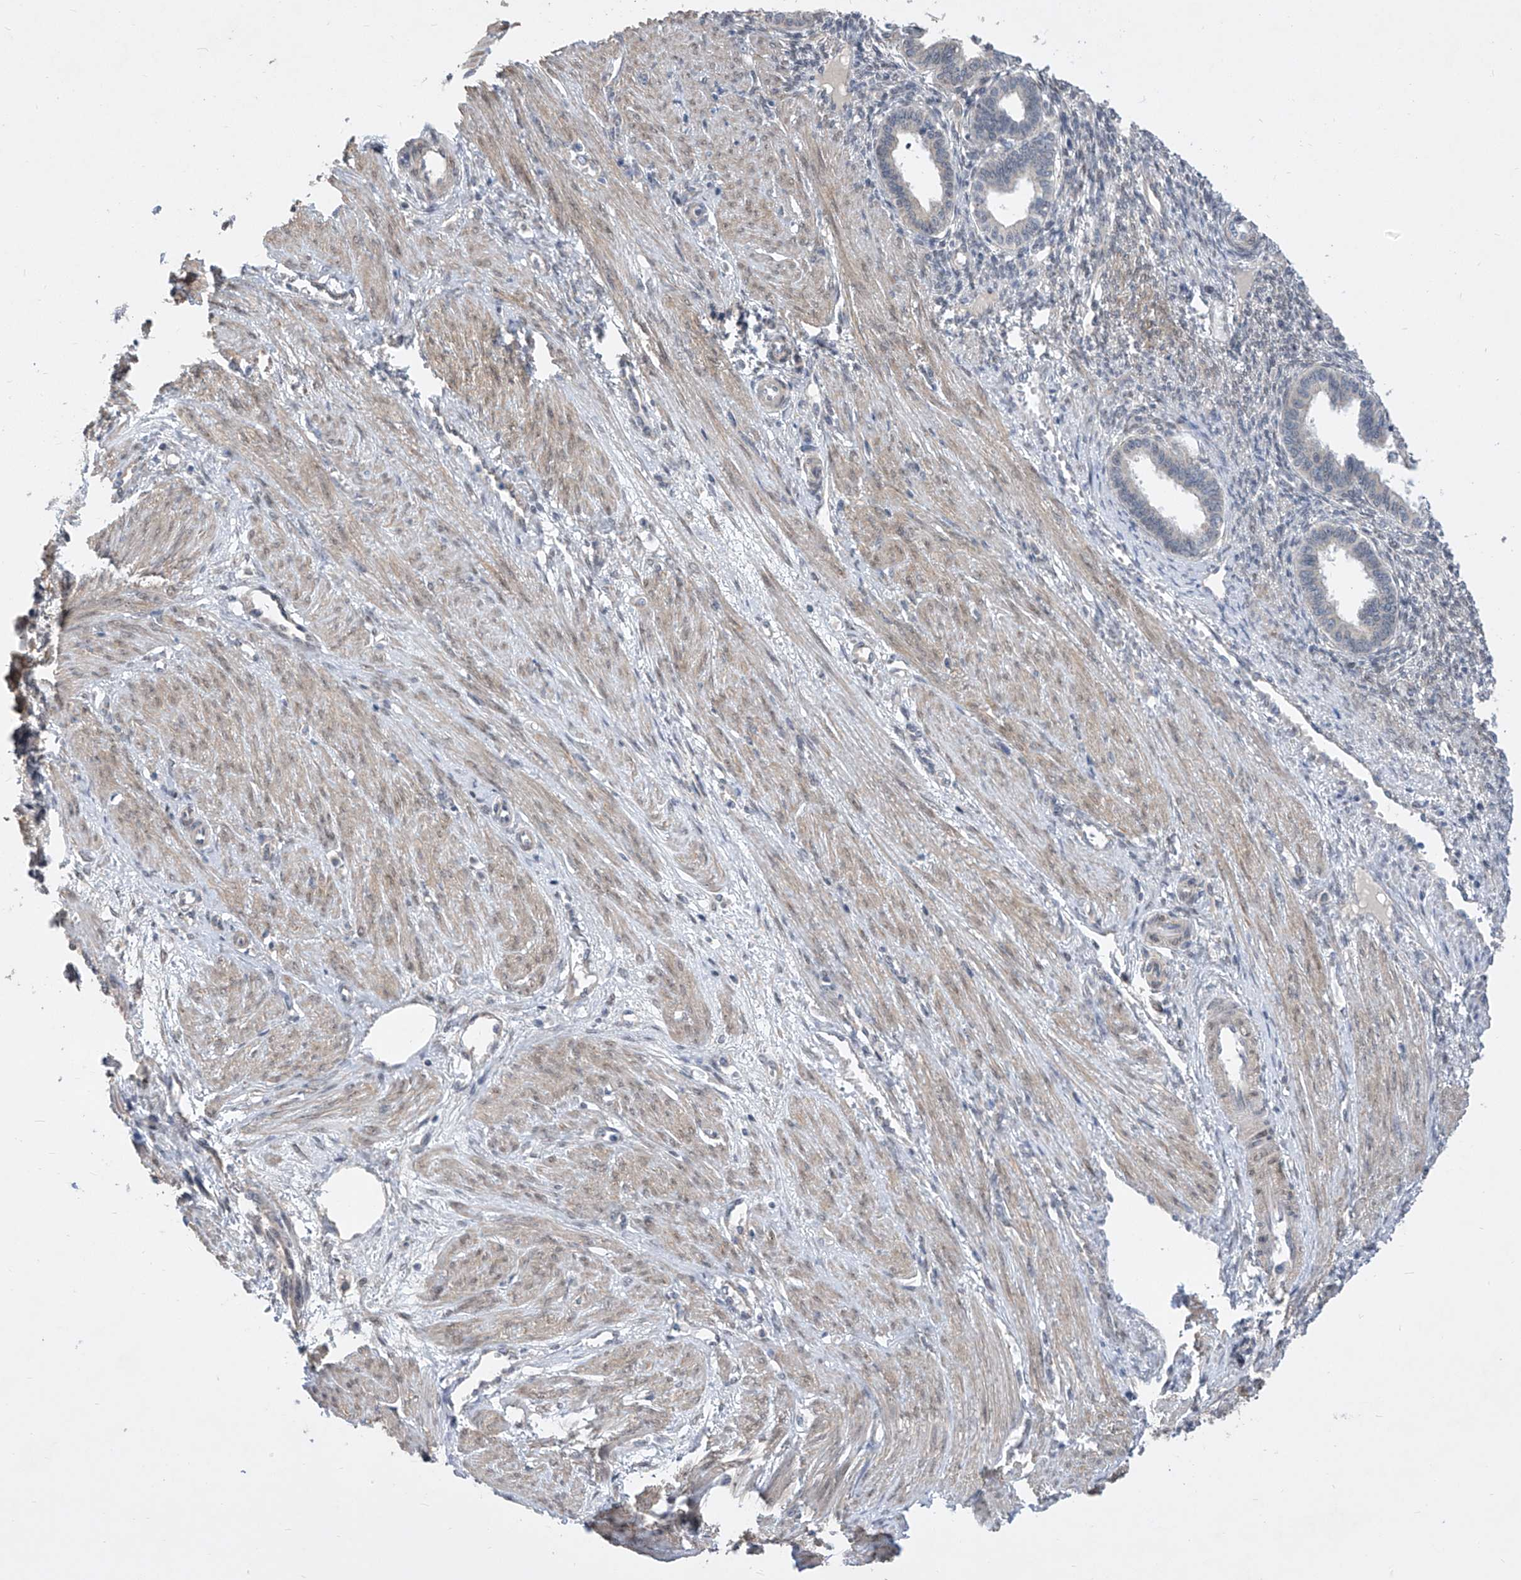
{"staining": {"intensity": "negative", "quantity": "none", "location": "none"}, "tissue": "endometrium", "cell_type": "Cells in endometrial stroma", "image_type": "normal", "snomed": [{"axis": "morphology", "description": "Normal tissue, NOS"}, {"axis": "topography", "description": "Endometrium"}], "caption": "Human endometrium stained for a protein using IHC demonstrates no staining in cells in endometrial stroma.", "gene": "CETN1", "patient": {"sex": "female", "age": 33}}